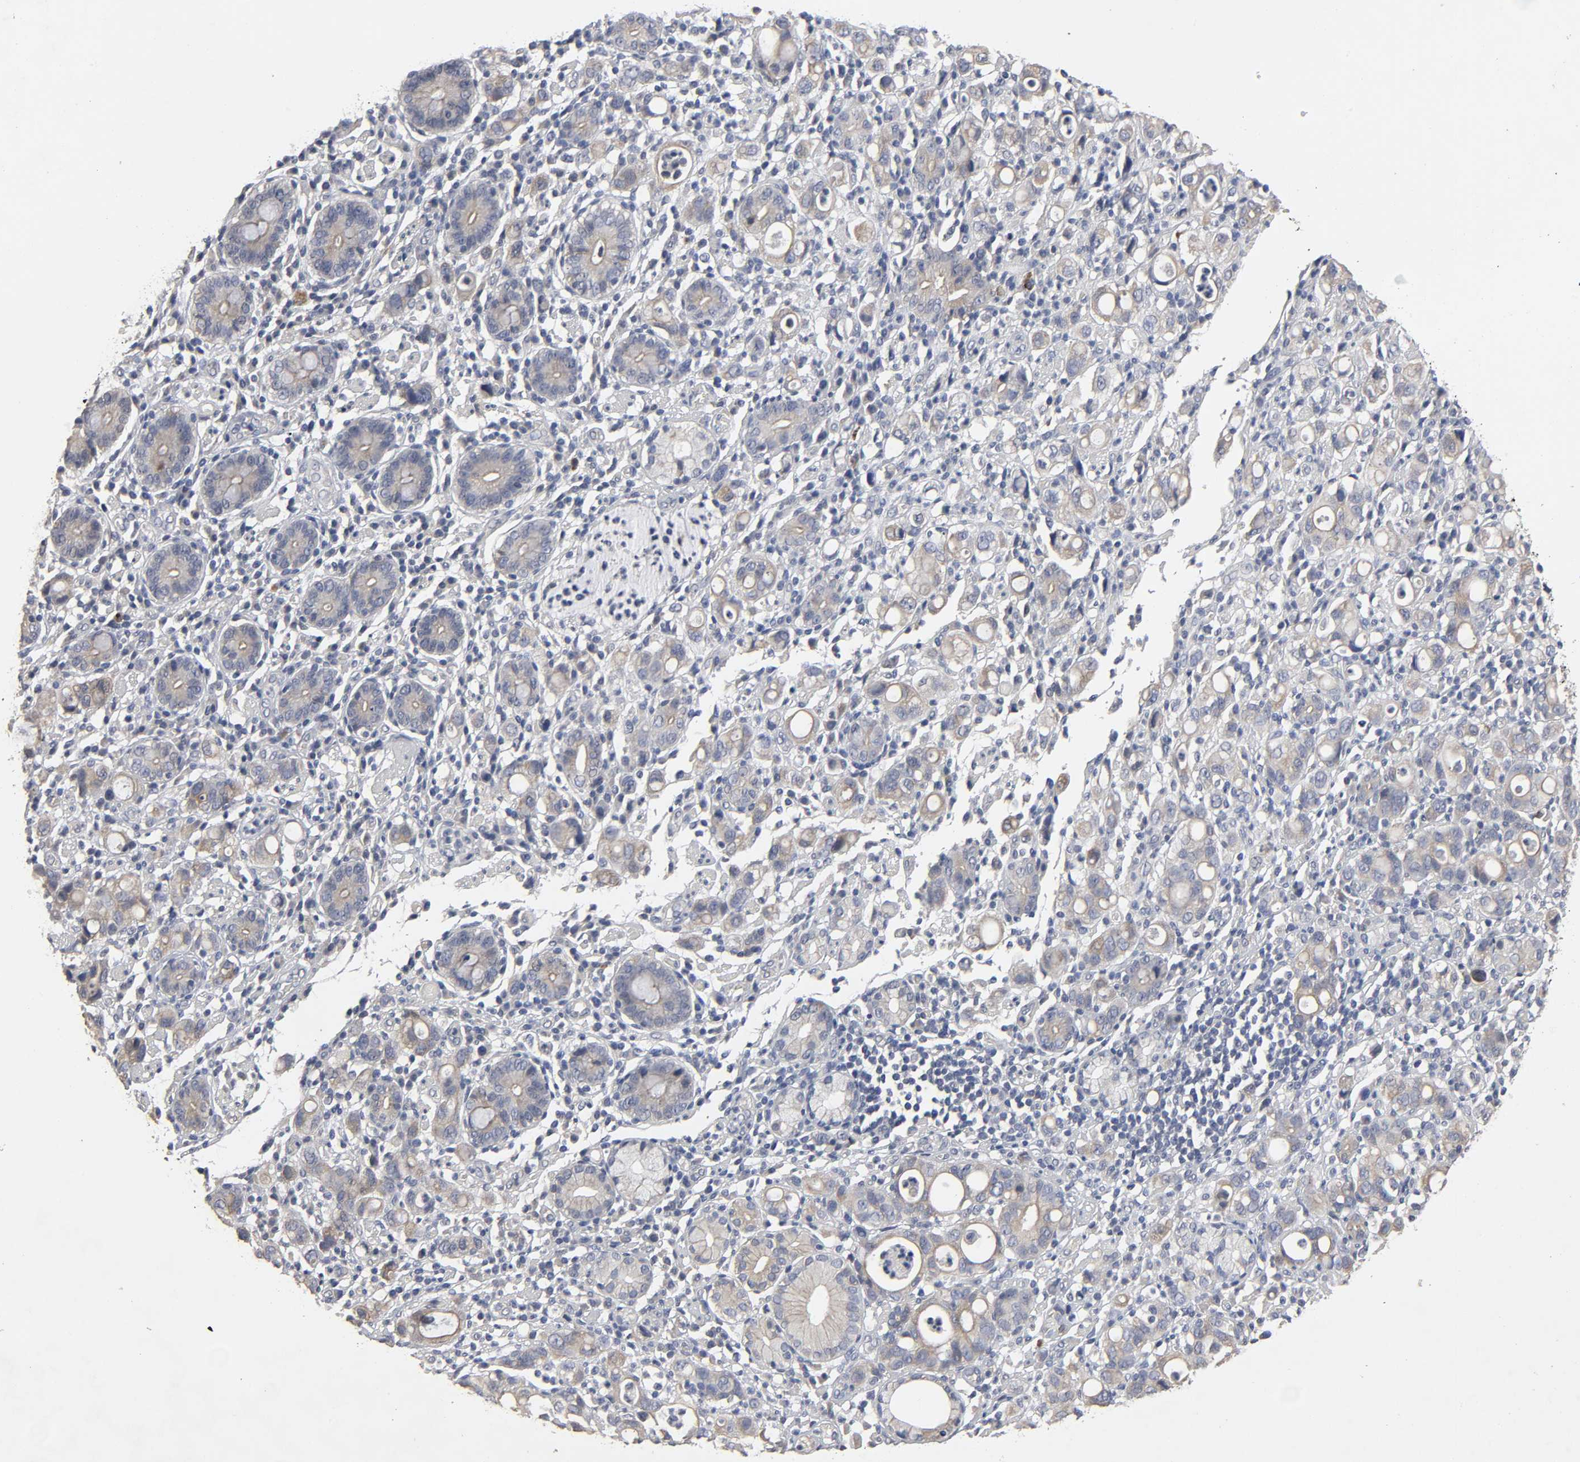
{"staining": {"intensity": "weak", "quantity": ">75%", "location": "cytoplasmic/membranous"}, "tissue": "stomach cancer", "cell_type": "Tumor cells", "image_type": "cancer", "snomed": [{"axis": "morphology", "description": "Adenocarcinoma, NOS"}, {"axis": "topography", "description": "Stomach"}], "caption": "The histopathology image shows staining of stomach cancer, revealing weak cytoplasmic/membranous protein positivity (brown color) within tumor cells.", "gene": "SLC10A2", "patient": {"sex": "female", "age": 75}}